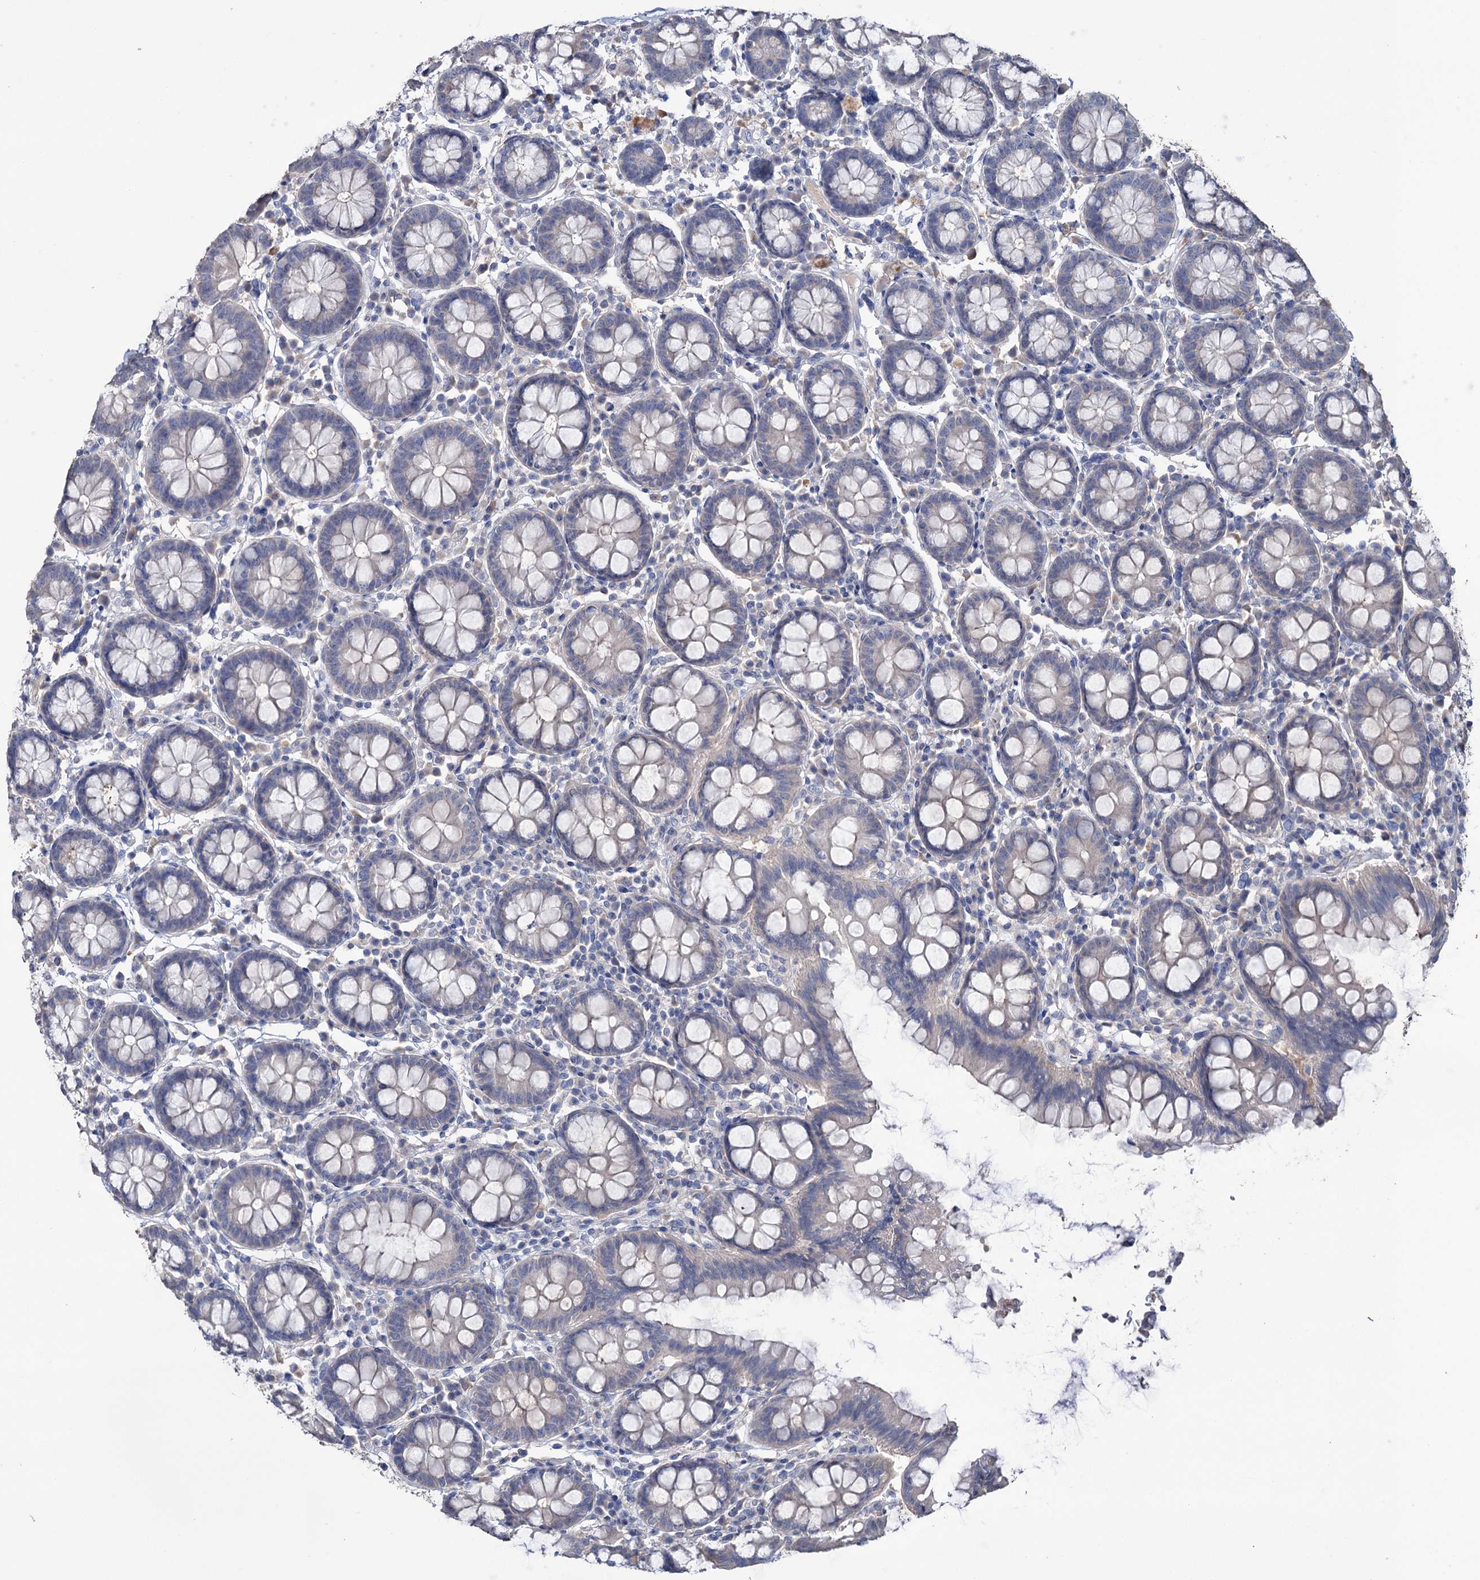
{"staining": {"intensity": "weak", "quantity": "<25%", "location": "cytoplasmic/membranous"}, "tissue": "colon", "cell_type": "Endothelial cells", "image_type": "normal", "snomed": [{"axis": "morphology", "description": "Normal tissue, NOS"}, {"axis": "topography", "description": "Colon"}], "caption": "Immunohistochemistry micrograph of normal colon stained for a protein (brown), which exhibits no expression in endothelial cells. (Immunohistochemistry, brightfield microscopy, high magnification).", "gene": "EPB41L5", "patient": {"sex": "female", "age": 79}}